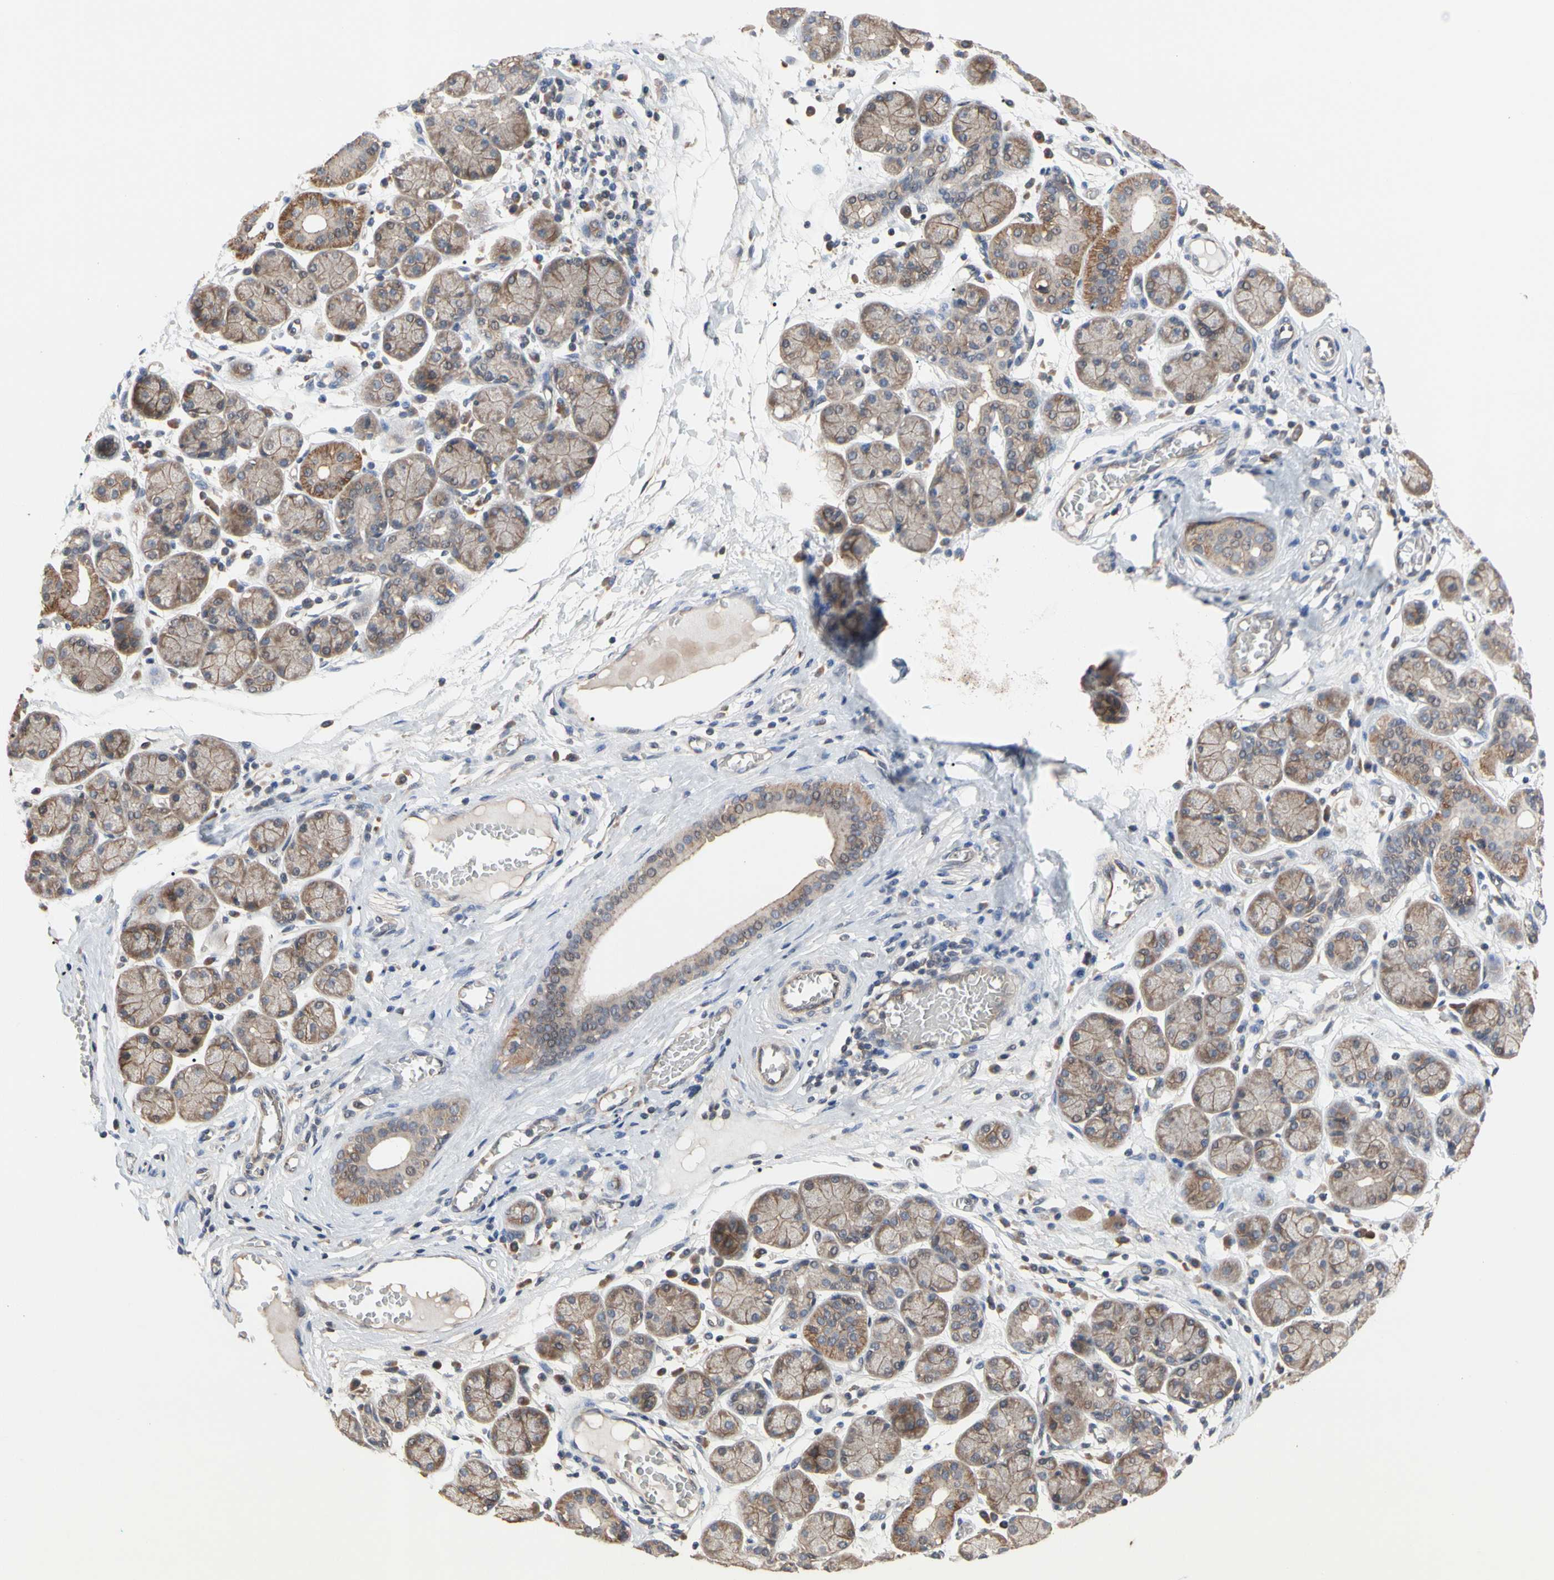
{"staining": {"intensity": "moderate", "quantity": ">75%", "location": "cytoplasmic/membranous"}, "tissue": "salivary gland", "cell_type": "Glandular cells", "image_type": "normal", "snomed": [{"axis": "morphology", "description": "Normal tissue, NOS"}, {"axis": "topography", "description": "Salivary gland"}], "caption": "Salivary gland was stained to show a protein in brown. There is medium levels of moderate cytoplasmic/membranous positivity in approximately >75% of glandular cells. (DAB IHC, brown staining for protein, blue staining for nuclei).", "gene": "DPP8", "patient": {"sex": "female", "age": 24}}